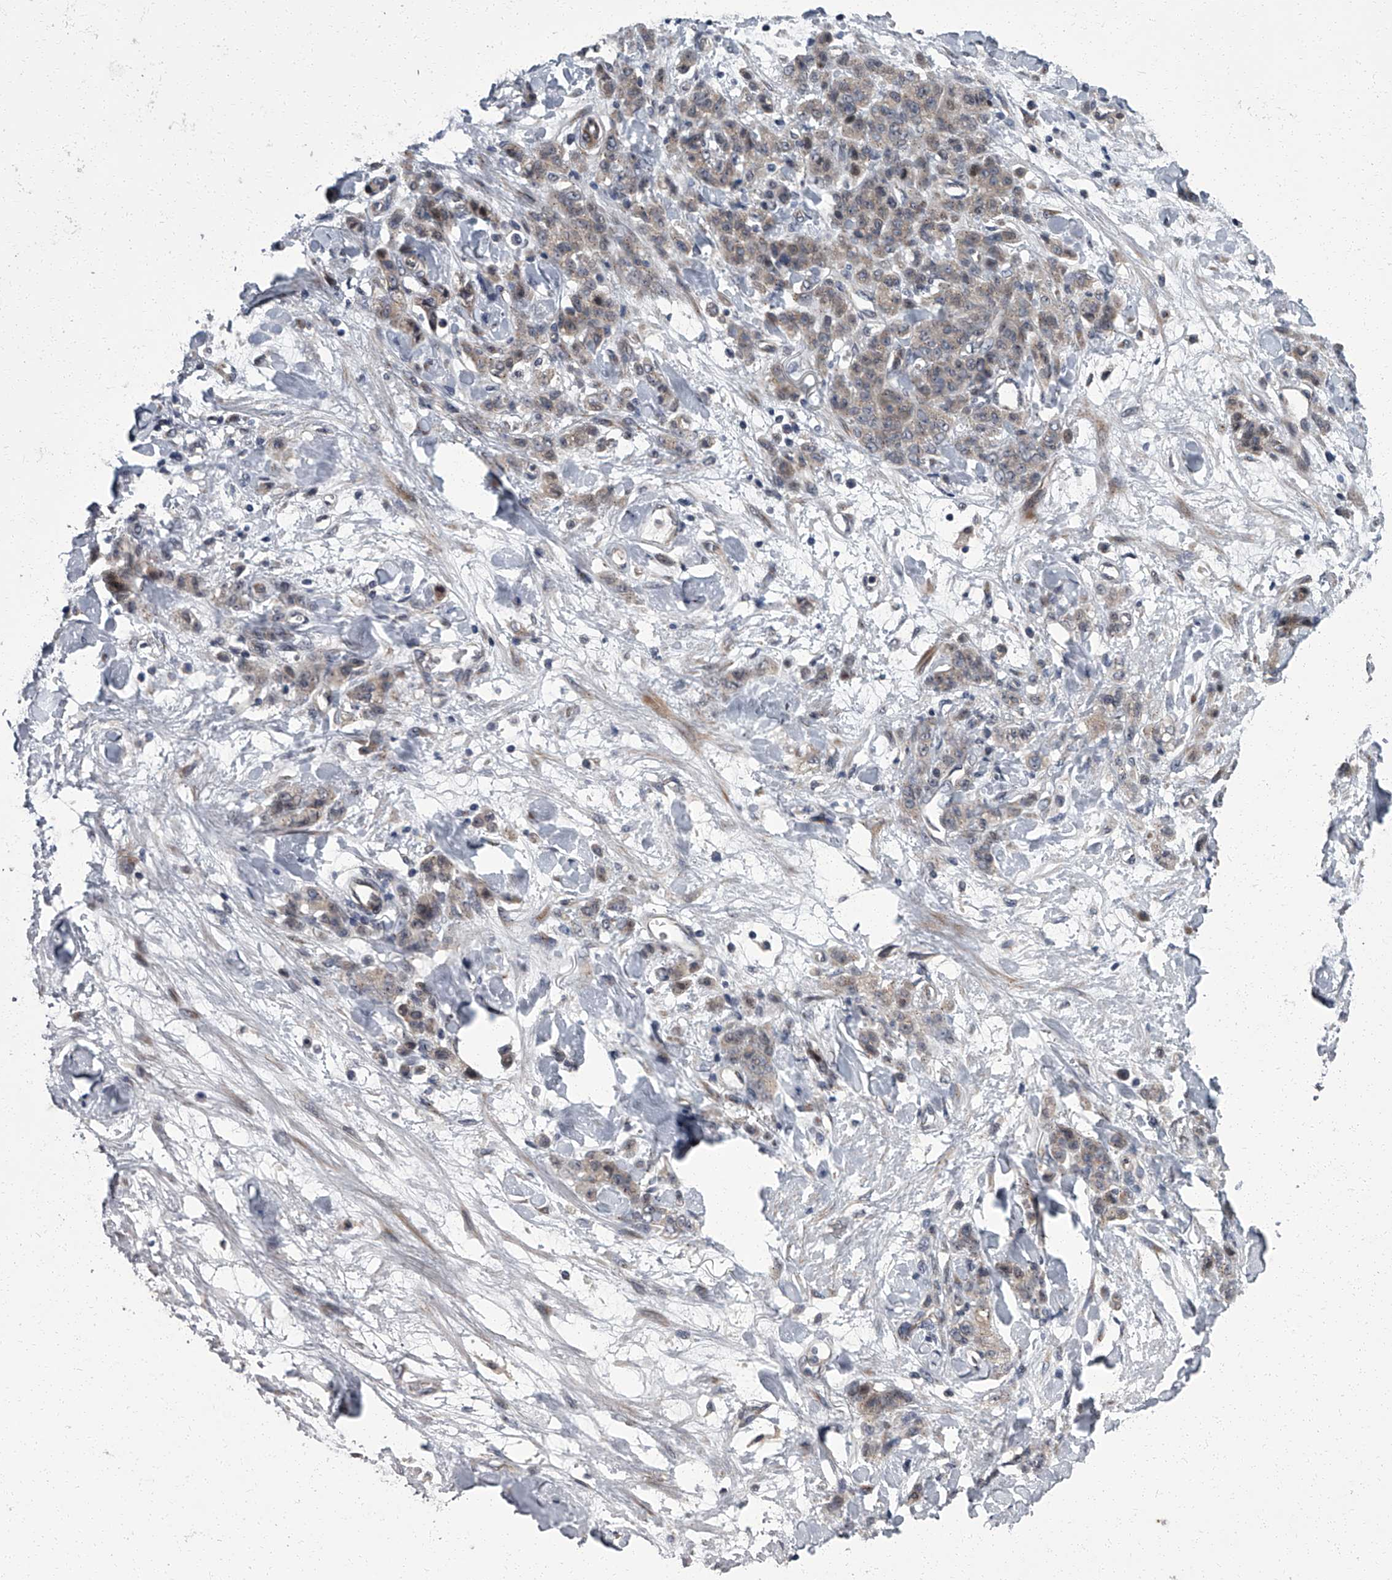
{"staining": {"intensity": "weak", "quantity": ">75%", "location": "cytoplasmic/membranous"}, "tissue": "stomach cancer", "cell_type": "Tumor cells", "image_type": "cancer", "snomed": [{"axis": "morphology", "description": "Normal tissue, NOS"}, {"axis": "morphology", "description": "Adenocarcinoma, NOS"}, {"axis": "topography", "description": "Stomach"}], "caption": "Protein expression analysis of human adenocarcinoma (stomach) reveals weak cytoplasmic/membranous staining in approximately >75% of tumor cells.", "gene": "ZNF274", "patient": {"sex": "male", "age": 82}}